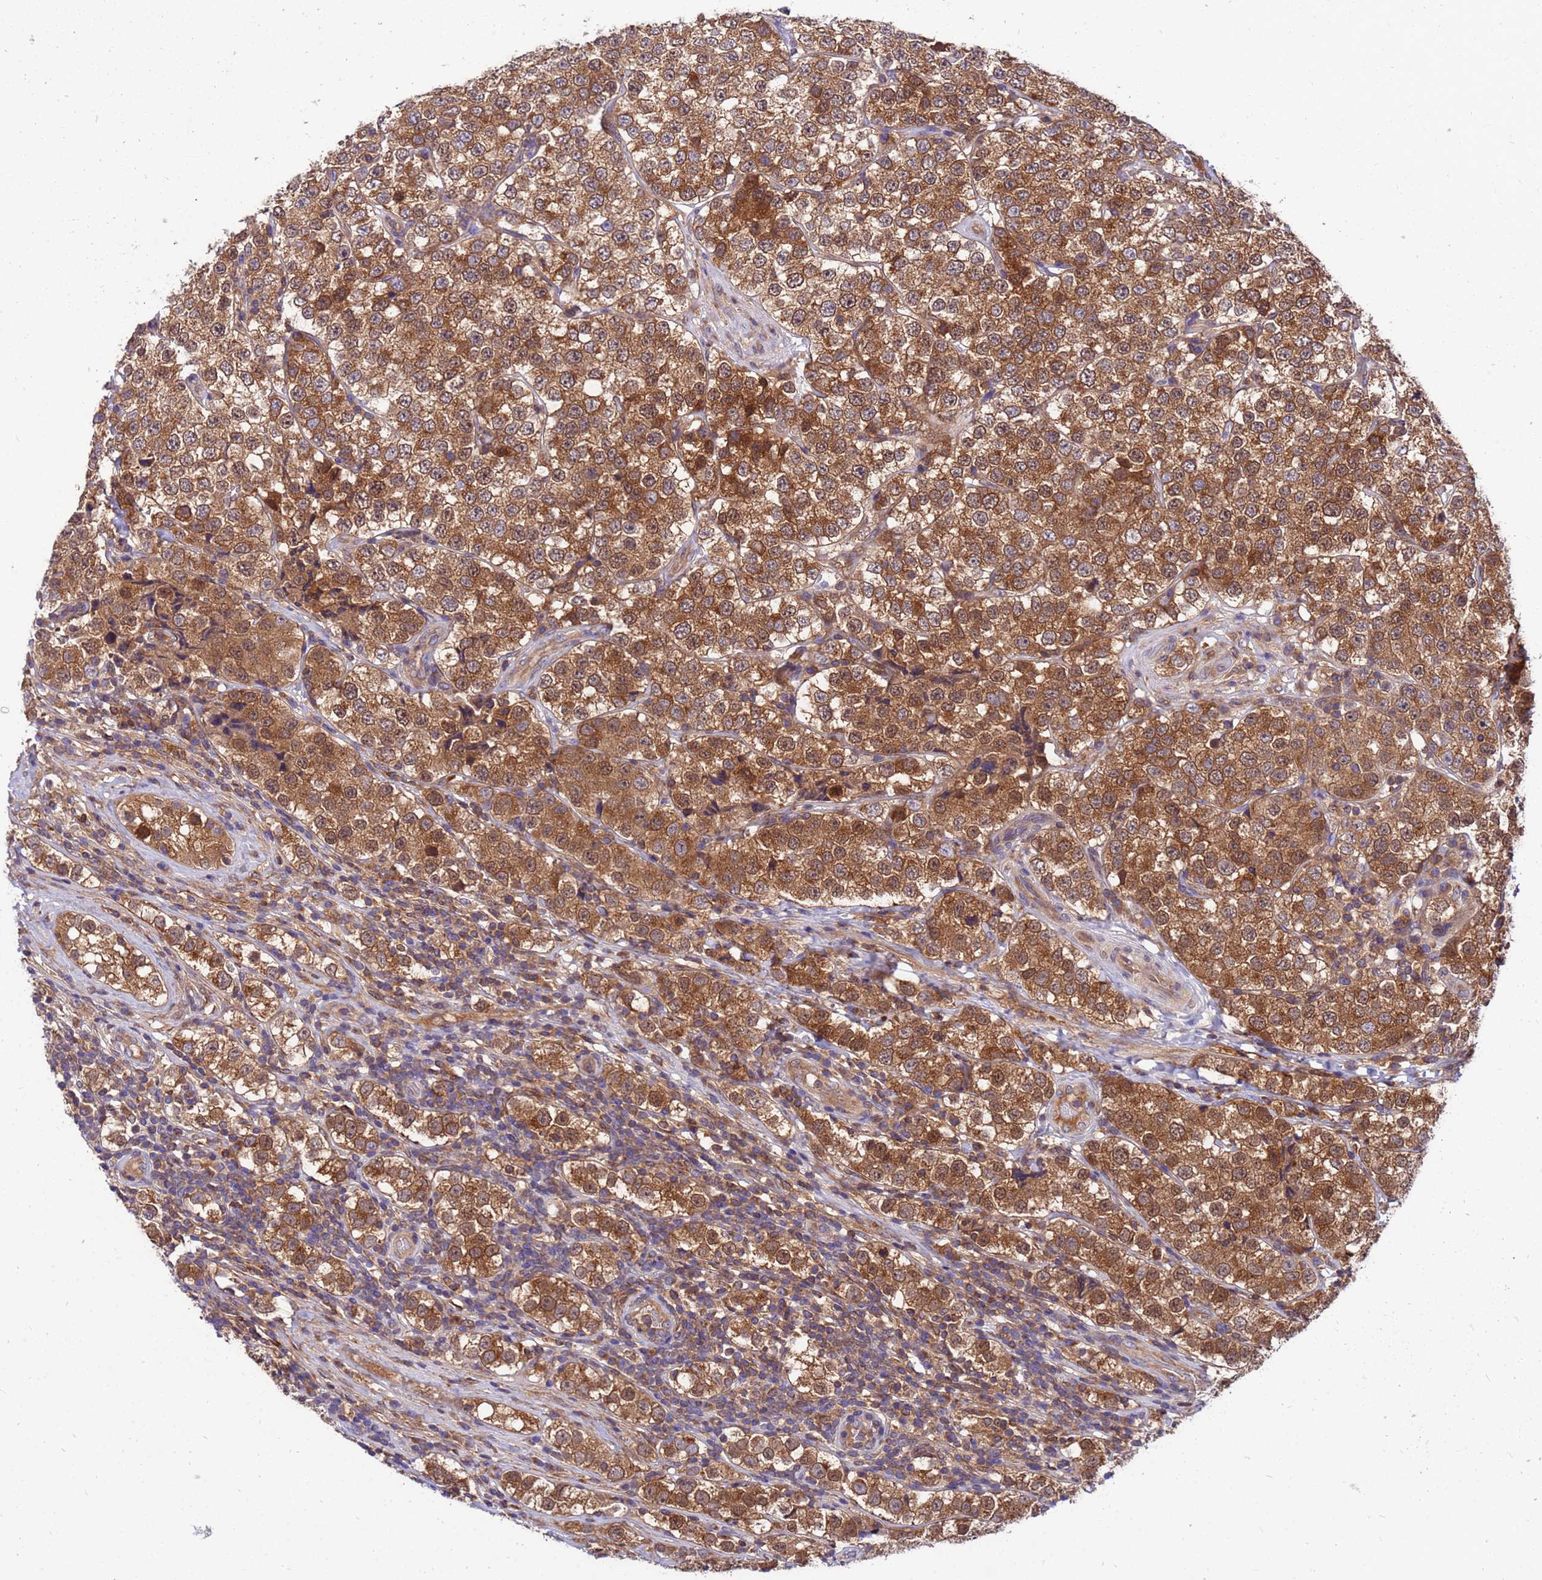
{"staining": {"intensity": "strong", "quantity": ">75%", "location": "cytoplasmic/membranous,nuclear"}, "tissue": "testis cancer", "cell_type": "Tumor cells", "image_type": "cancer", "snomed": [{"axis": "morphology", "description": "Seminoma, NOS"}, {"axis": "topography", "description": "Testis"}], "caption": "There is high levels of strong cytoplasmic/membranous and nuclear staining in tumor cells of testis cancer (seminoma), as demonstrated by immunohistochemical staining (brown color).", "gene": "GET3", "patient": {"sex": "male", "age": 34}}